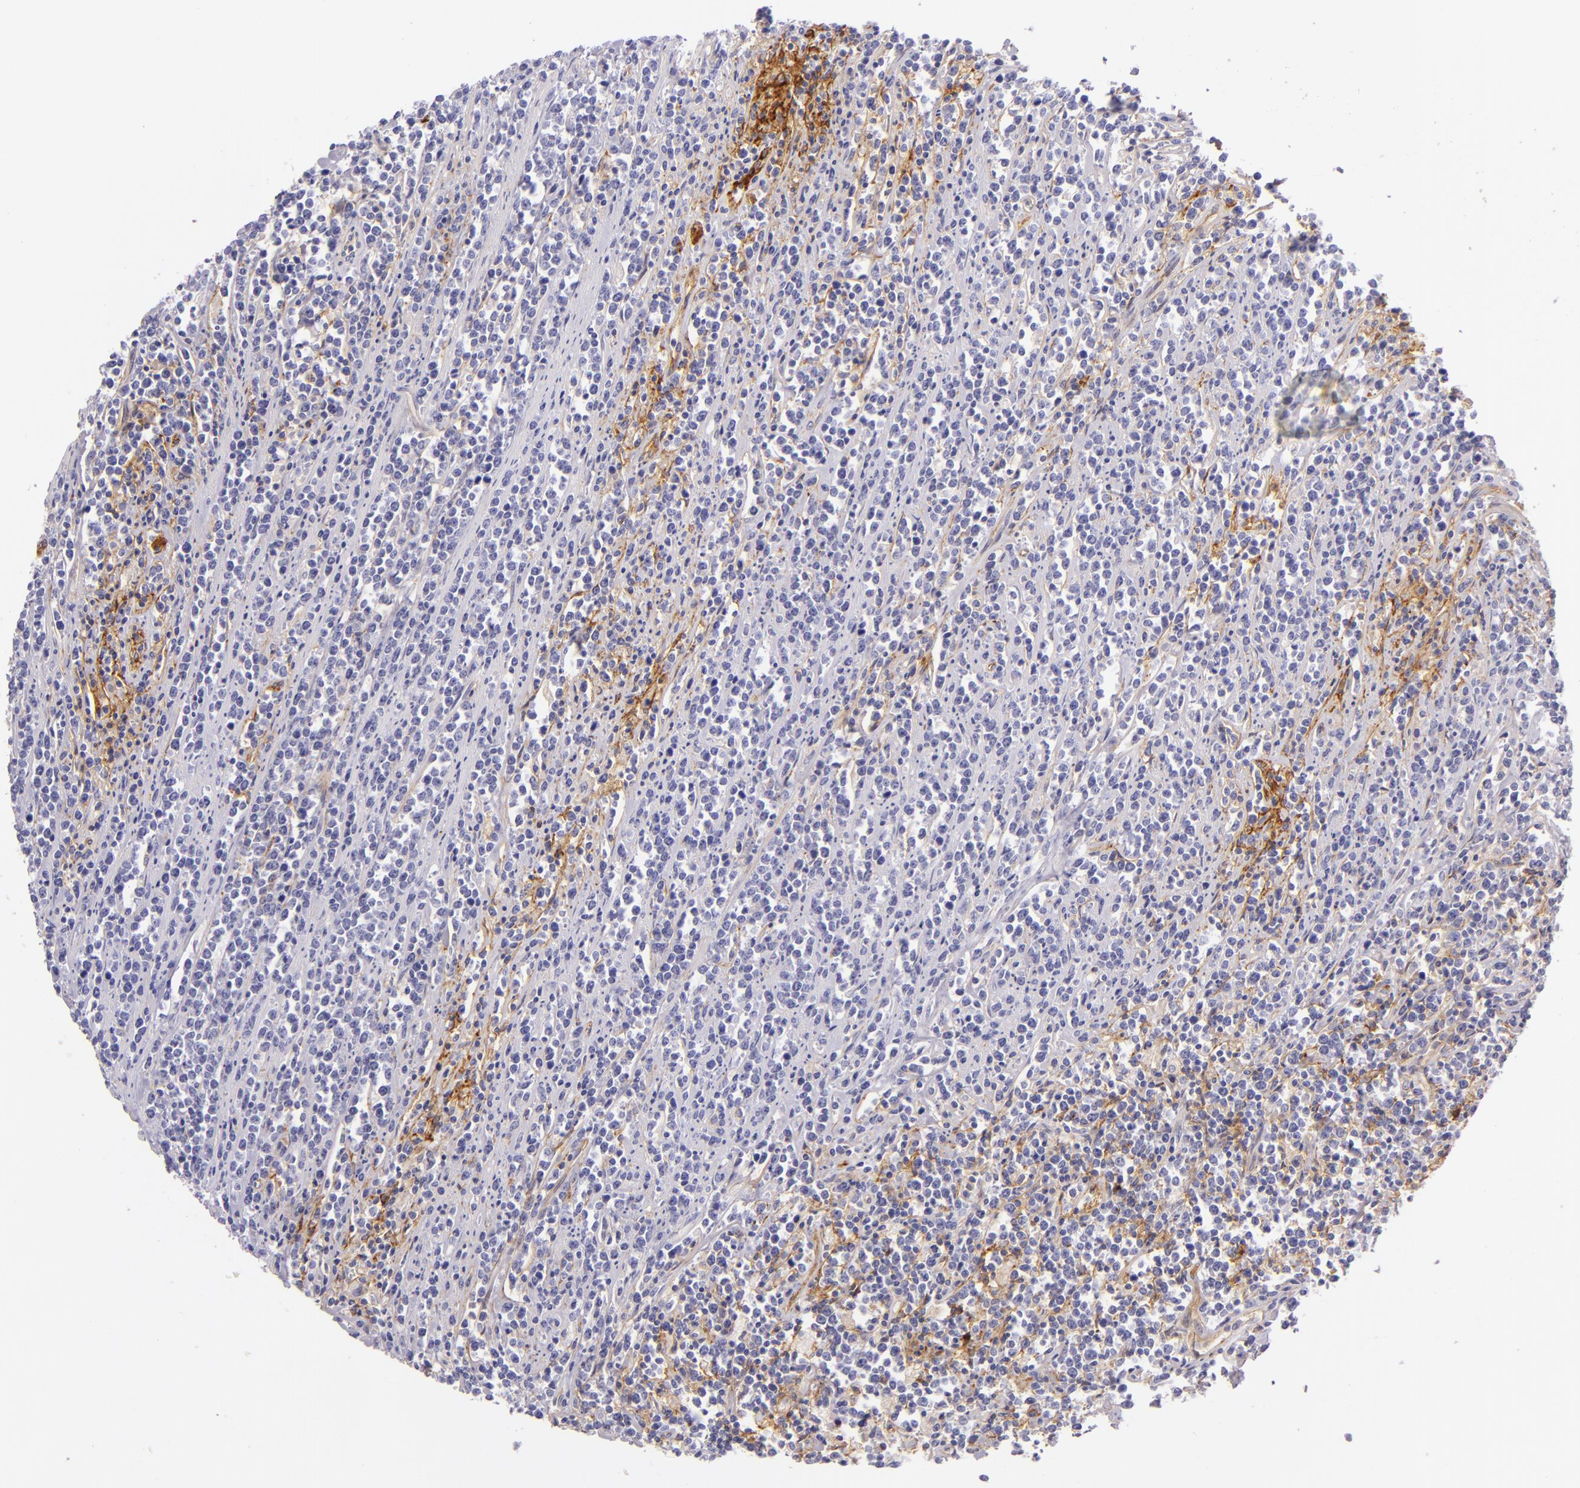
{"staining": {"intensity": "negative", "quantity": "none", "location": "none"}, "tissue": "lymphoma", "cell_type": "Tumor cells", "image_type": "cancer", "snomed": [{"axis": "morphology", "description": "Malignant lymphoma, non-Hodgkin's type, High grade"}, {"axis": "topography", "description": "Small intestine"}, {"axis": "topography", "description": "Colon"}], "caption": "DAB immunohistochemical staining of high-grade malignant lymphoma, non-Hodgkin's type displays no significant staining in tumor cells. Brightfield microscopy of immunohistochemistry (IHC) stained with DAB (3,3'-diaminobenzidine) (brown) and hematoxylin (blue), captured at high magnification.", "gene": "ICAM1", "patient": {"sex": "male", "age": 8}}